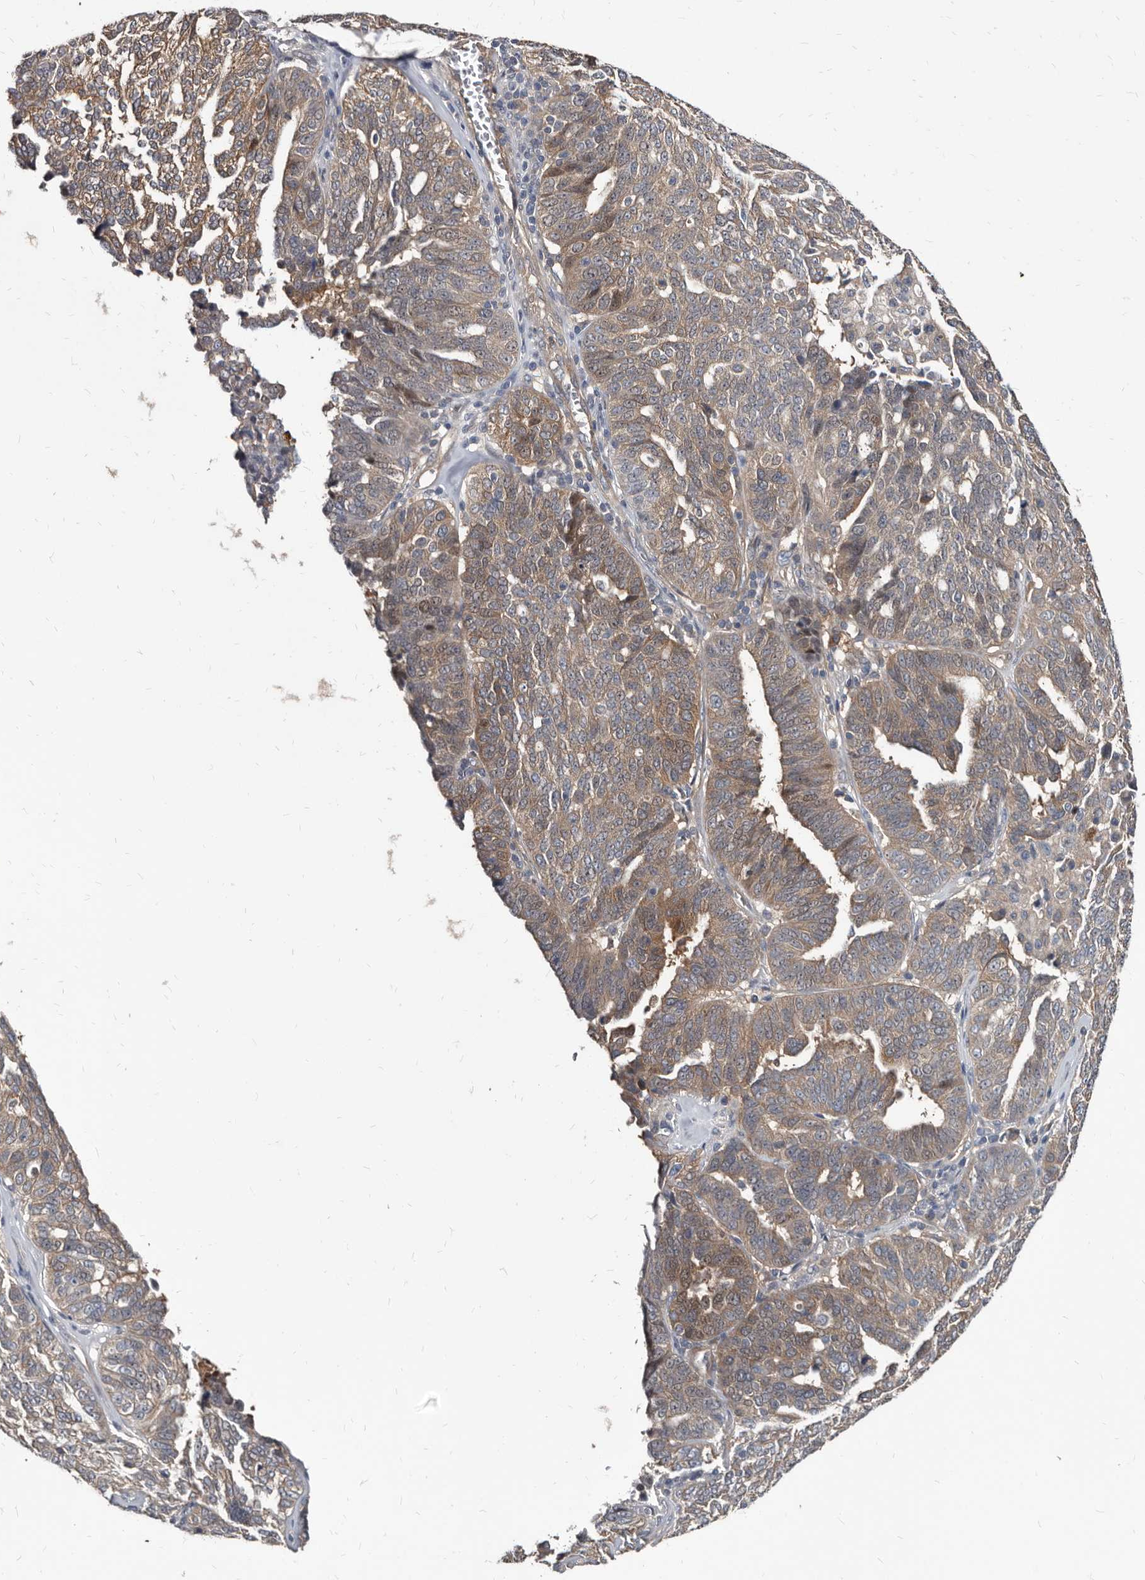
{"staining": {"intensity": "moderate", "quantity": ">75%", "location": "cytoplasmic/membranous"}, "tissue": "ovarian cancer", "cell_type": "Tumor cells", "image_type": "cancer", "snomed": [{"axis": "morphology", "description": "Cystadenocarcinoma, serous, NOS"}, {"axis": "topography", "description": "Ovary"}], "caption": "Moderate cytoplasmic/membranous positivity is appreciated in approximately >75% of tumor cells in ovarian cancer (serous cystadenocarcinoma).", "gene": "ABCF2", "patient": {"sex": "female", "age": 59}}